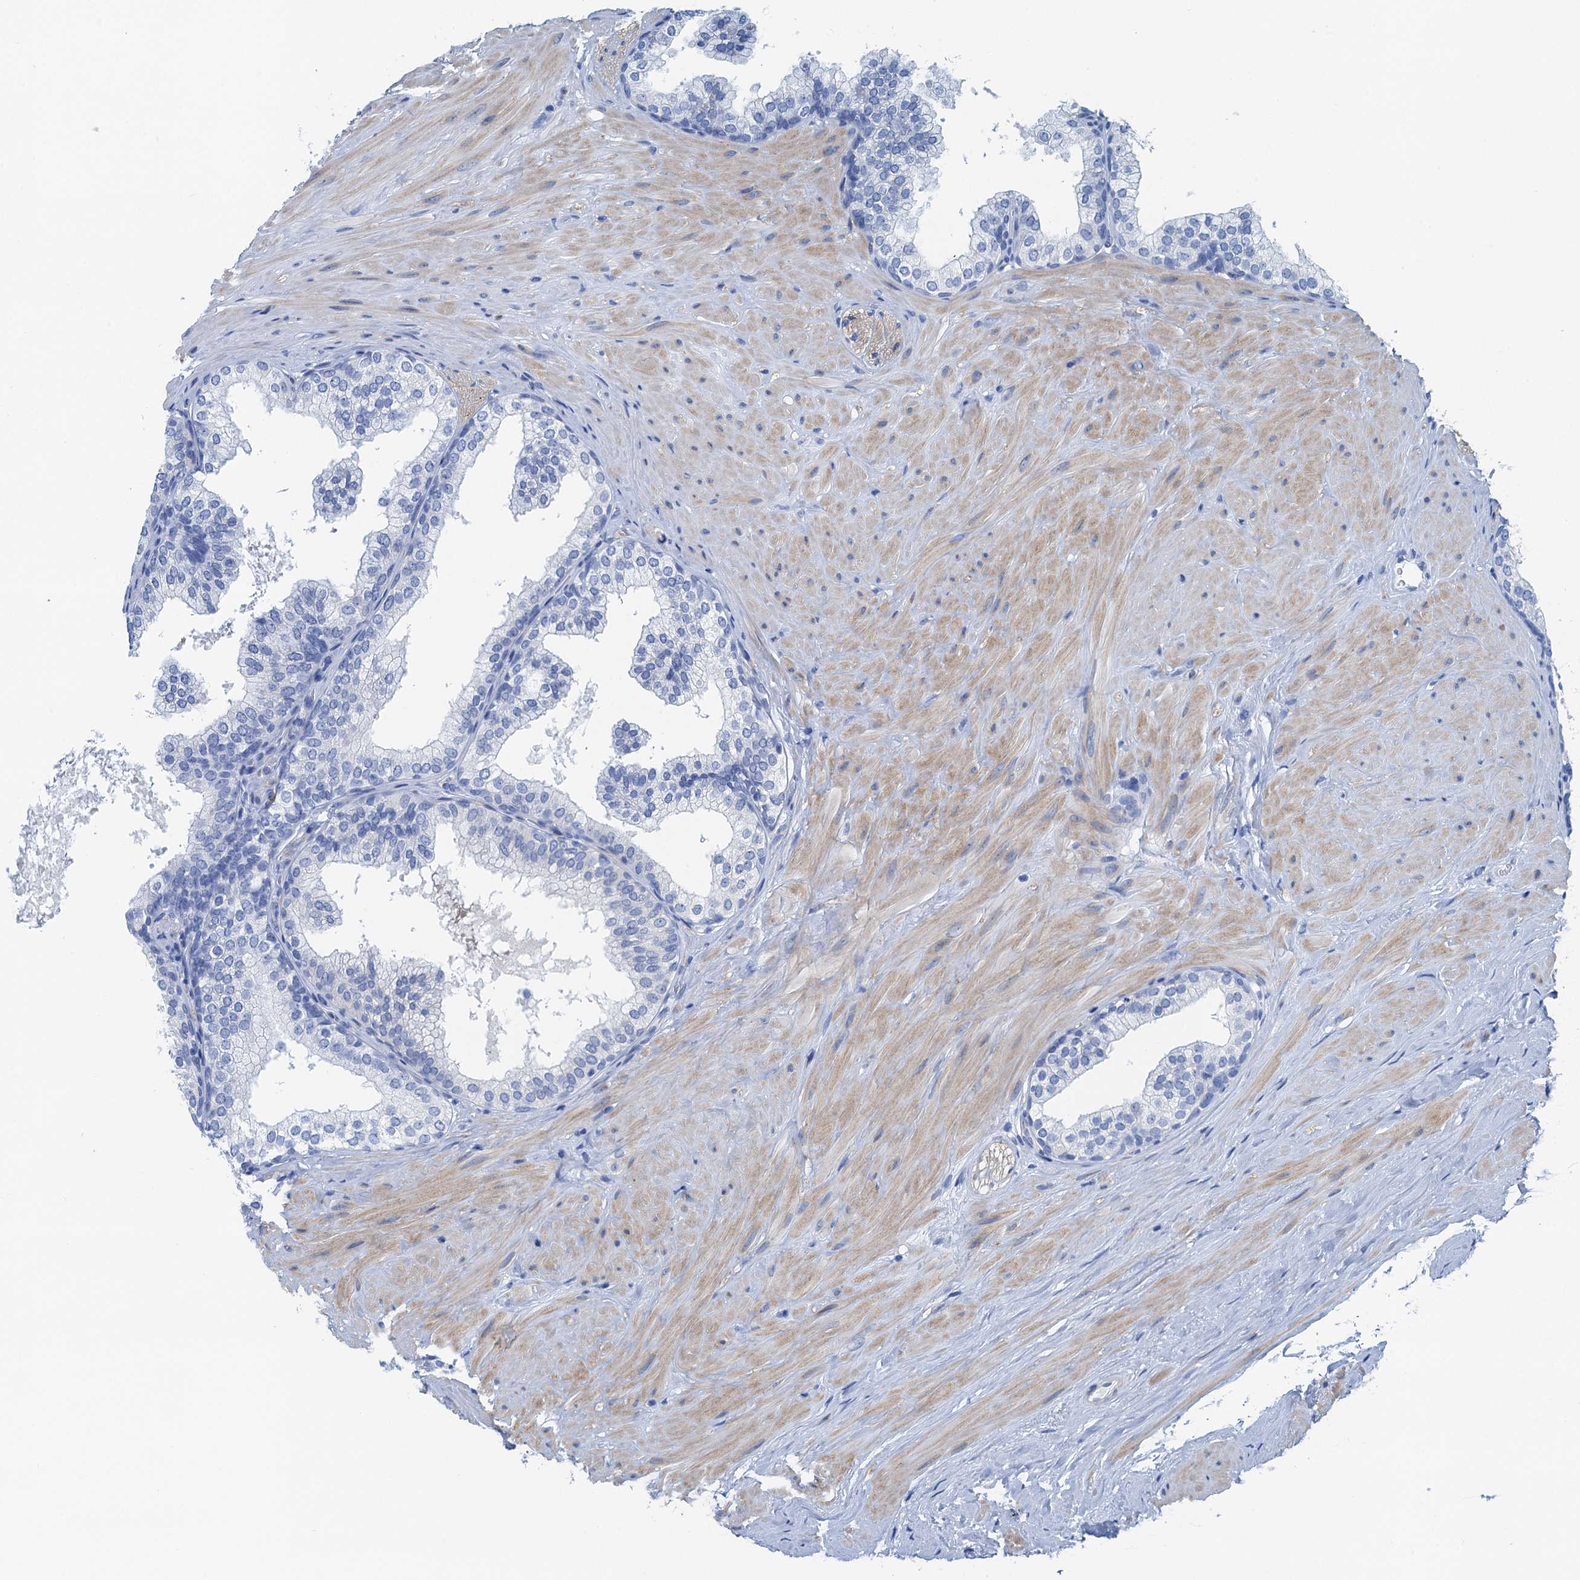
{"staining": {"intensity": "negative", "quantity": "none", "location": "none"}, "tissue": "prostate", "cell_type": "Glandular cells", "image_type": "normal", "snomed": [{"axis": "morphology", "description": "Normal tissue, NOS"}, {"axis": "topography", "description": "Prostate"}], "caption": "This is an immunohistochemistry histopathology image of unremarkable human prostate. There is no expression in glandular cells.", "gene": "NLRP10", "patient": {"sex": "male", "age": 60}}